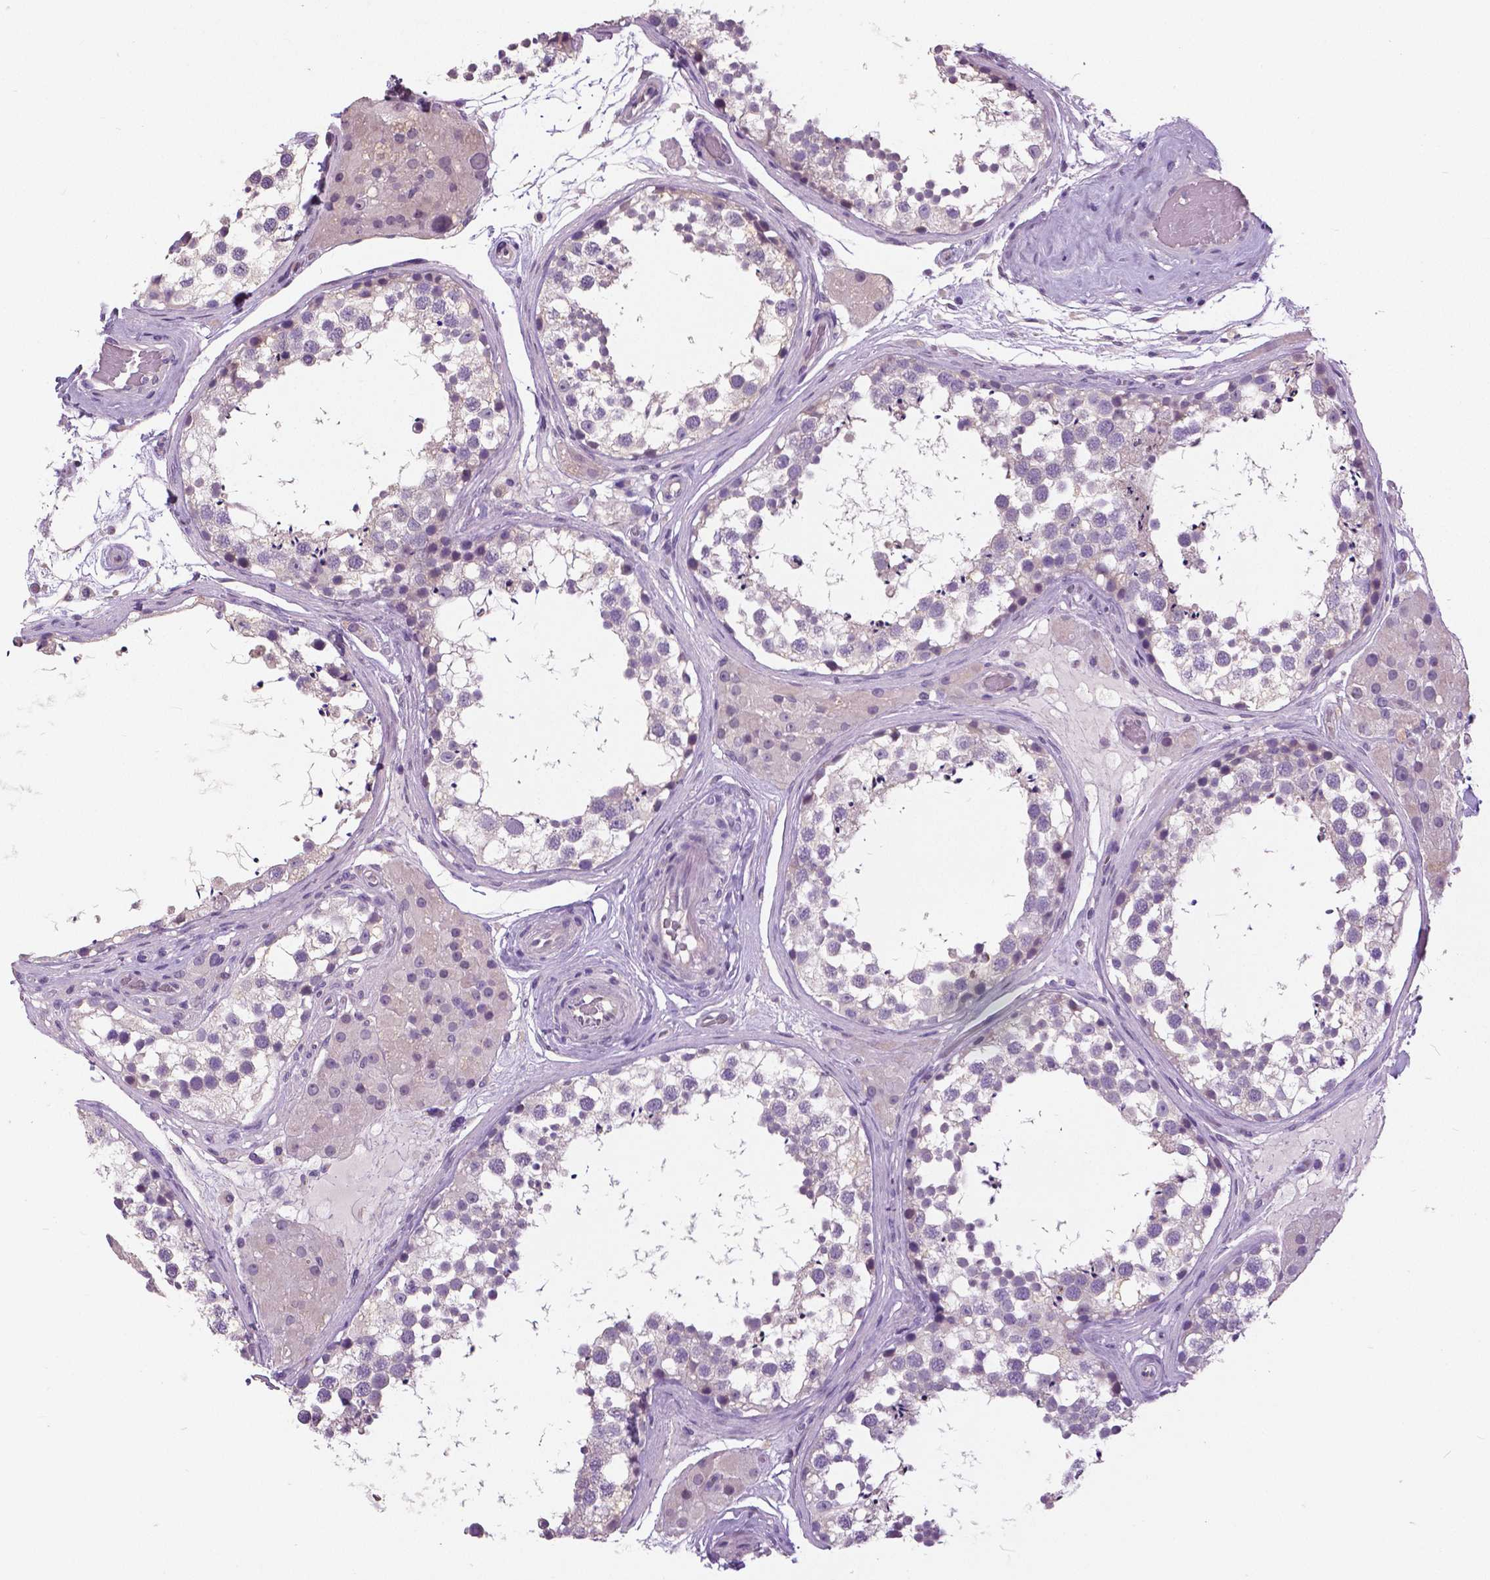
{"staining": {"intensity": "negative", "quantity": "none", "location": "none"}, "tissue": "testis", "cell_type": "Cells in seminiferous ducts", "image_type": "normal", "snomed": [{"axis": "morphology", "description": "Normal tissue, NOS"}, {"axis": "morphology", "description": "Seminoma, NOS"}, {"axis": "topography", "description": "Testis"}], "caption": "Protein analysis of normal testis displays no significant staining in cells in seminiferous ducts.", "gene": "FOXA1", "patient": {"sex": "male", "age": 65}}